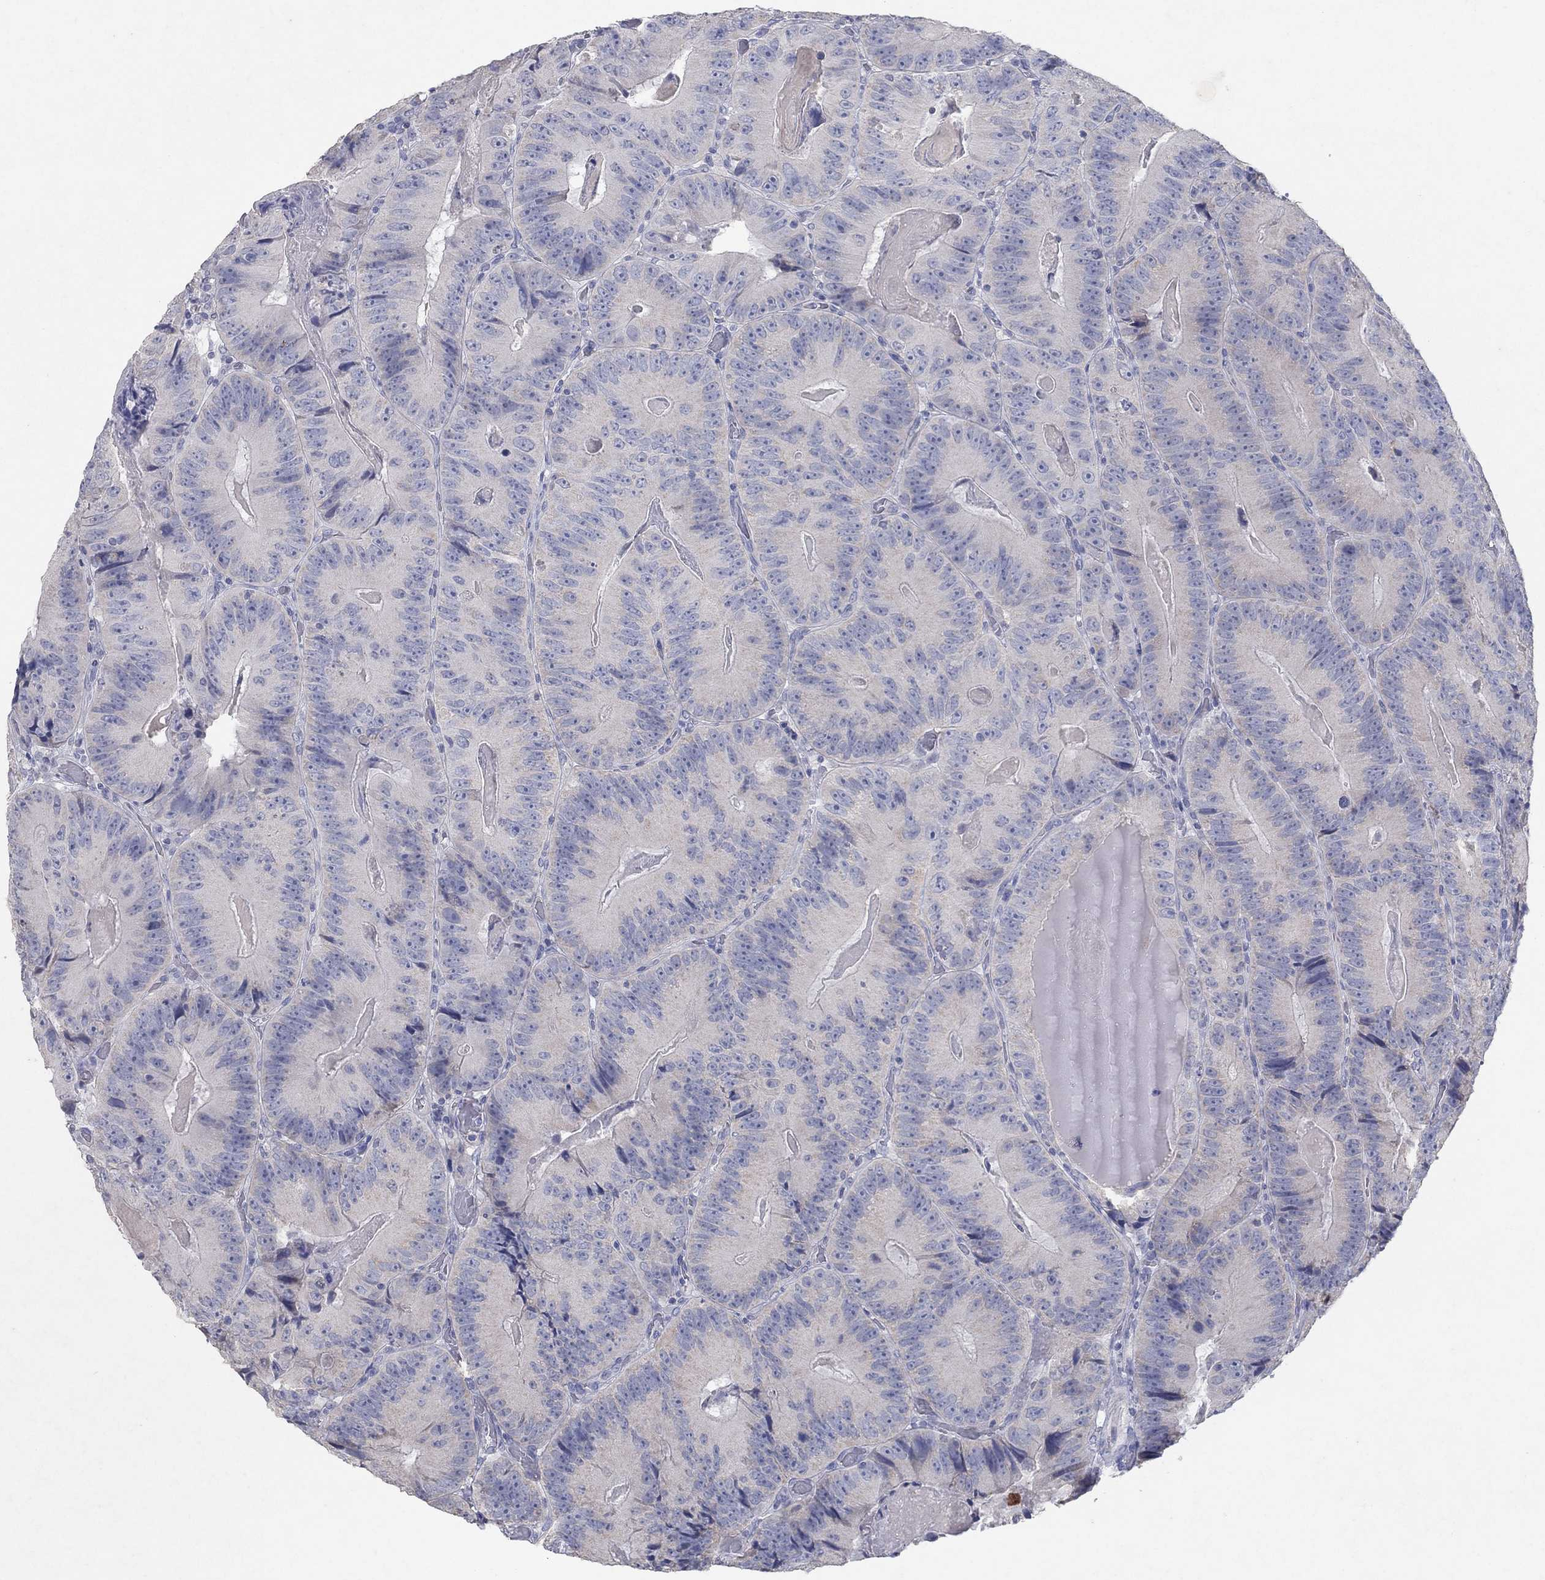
{"staining": {"intensity": "negative", "quantity": "none", "location": "none"}, "tissue": "colorectal cancer", "cell_type": "Tumor cells", "image_type": "cancer", "snomed": [{"axis": "morphology", "description": "Adenocarcinoma, NOS"}, {"axis": "topography", "description": "Colon"}], "caption": "DAB (3,3'-diaminobenzidine) immunohistochemical staining of colorectal cancer displays no significant positivity in tumor cells.", "gene": "KRT40", "patient": {"sex": "female", "age": 86}}